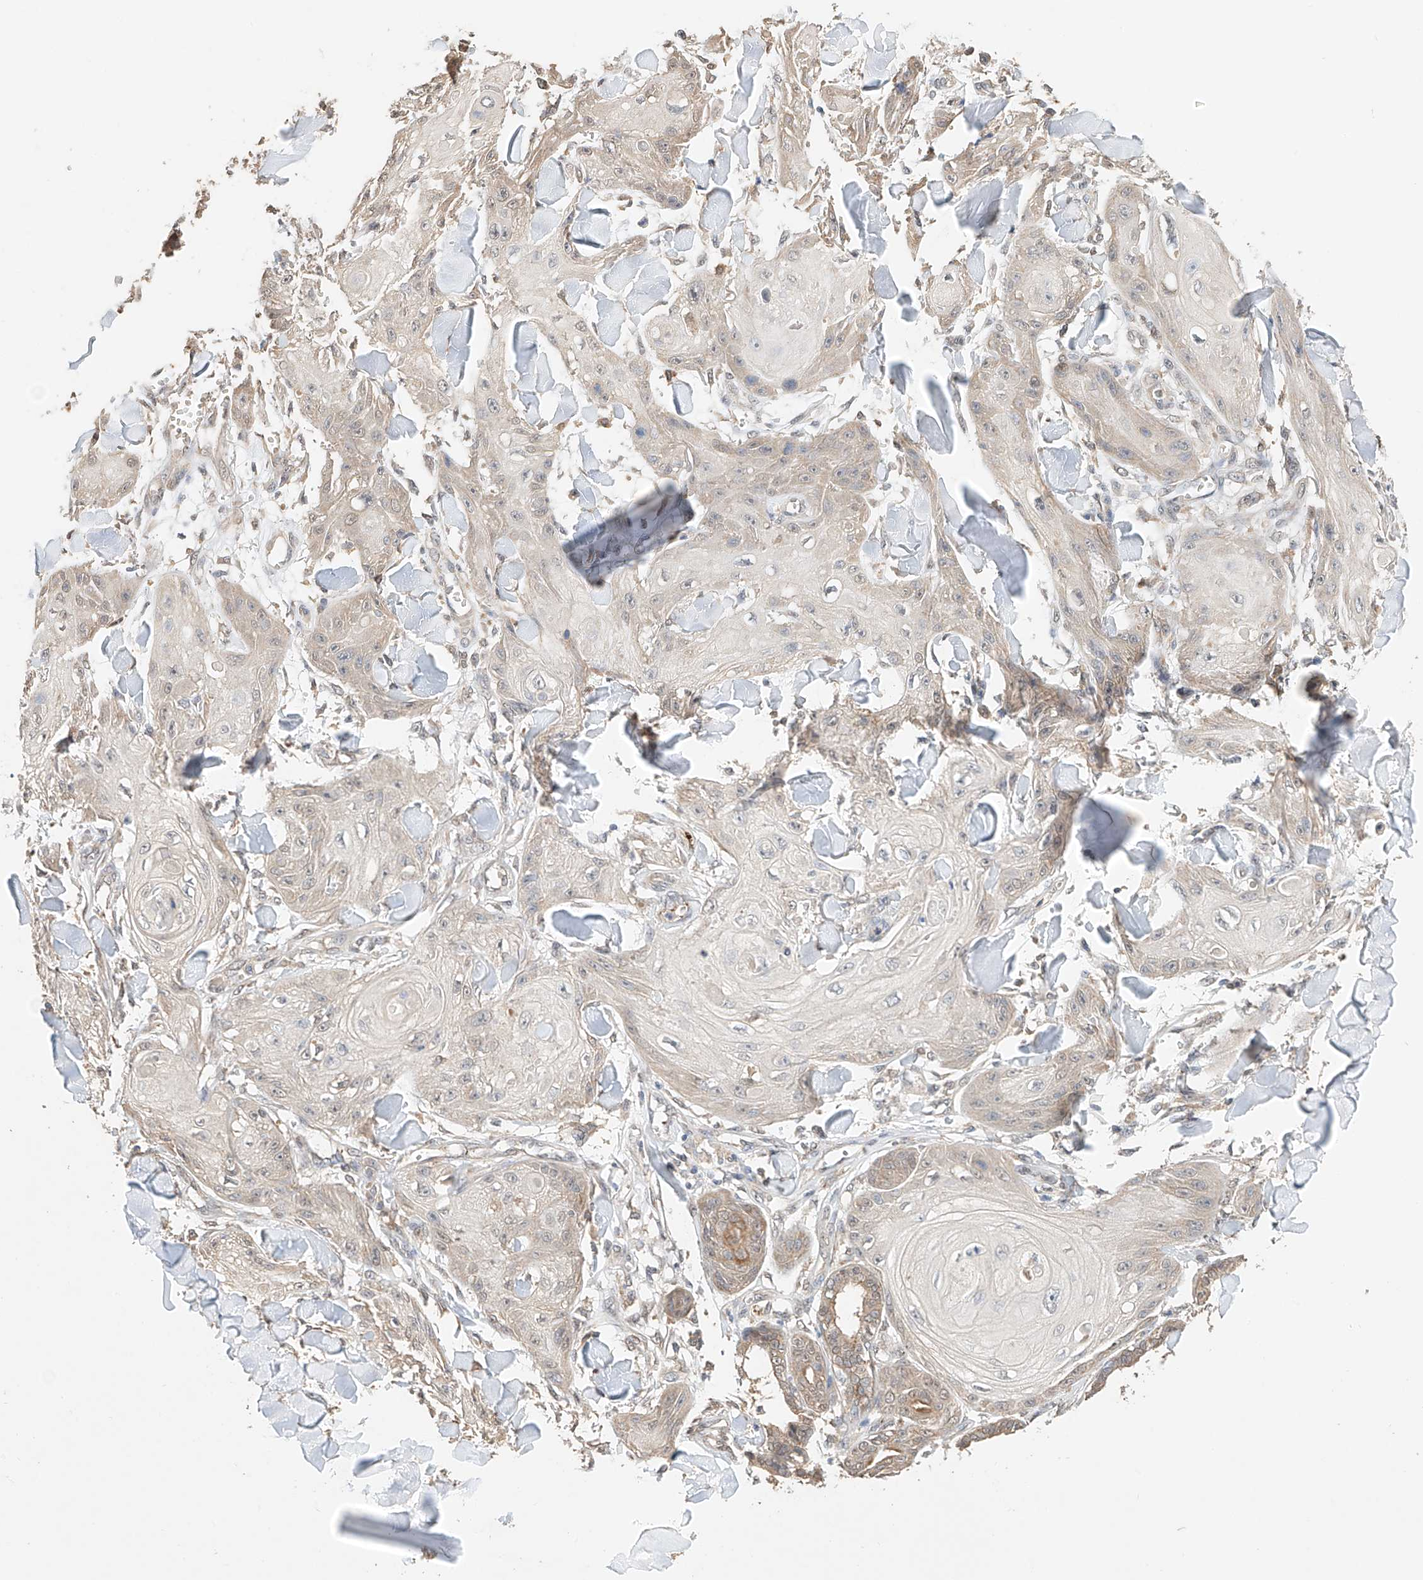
{"staining": {"intensity": "negative", "quantity": "none", "location": "none"}, "tissue": "skin cancer", "cell_type": "Tumor cells", "image_type": "cancer", "snomed": [{"axis": "morphology", "description": "Squamous cell carcinoma, NOS"}, {"axis": "topography", "description": "Skin"}], "caption": "Immunohistochemical staining of human skin cancer (squamous cell carcinoma) displays no significant positivity in tumor cells. (Stains: DAB (3,3'-diaminobenzidine) immunohistochemistry (IHC) with hematoxylin counter stain, Microscopy: brightfield microscopy at high magnification).", "gene": "ZFHX2", "patient": {"sex": "male", "age": 74}}